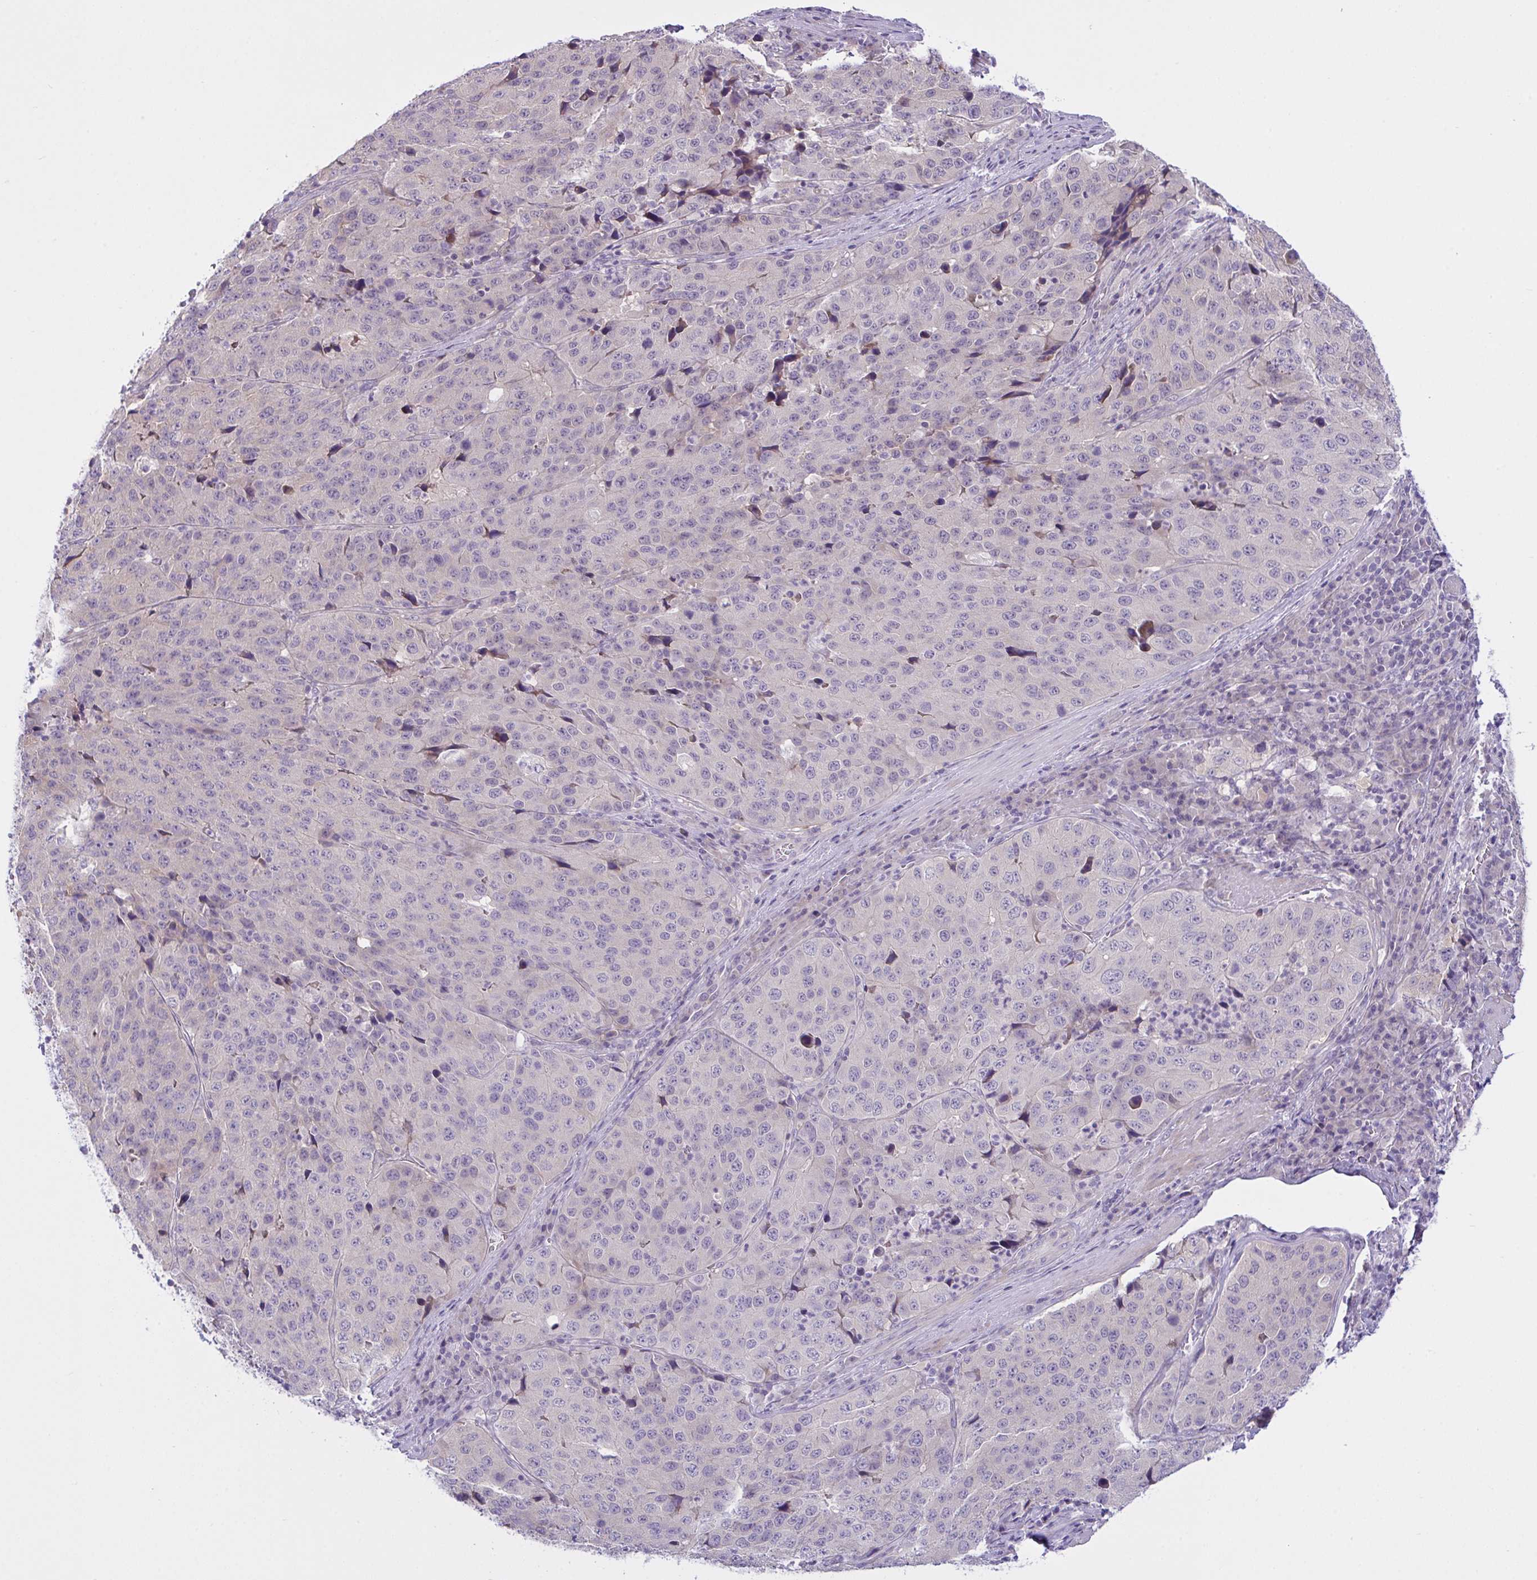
{"staining": {"intensity": "negative", "quantity": "none", "location": "none"}, "tissue": "stomach cancer", "cell_type": "Tumor cells", "image_type": "cancer", "snomed": [{"axis": "morphology", "description": "Adenocarcinoma, NOS"}, {"axis": "topography", "description": "Stomach"}], "caption": "This image is of stomach cancer (adenocarcinoma) stained with immunohistochemistry (IHC) to label a protein in brown with the nuclei are counter-stained blue. There is no positivity in tumor cells.", "gene": "SYNPO2L", "patient": {"sex": "male", "age": 71}}